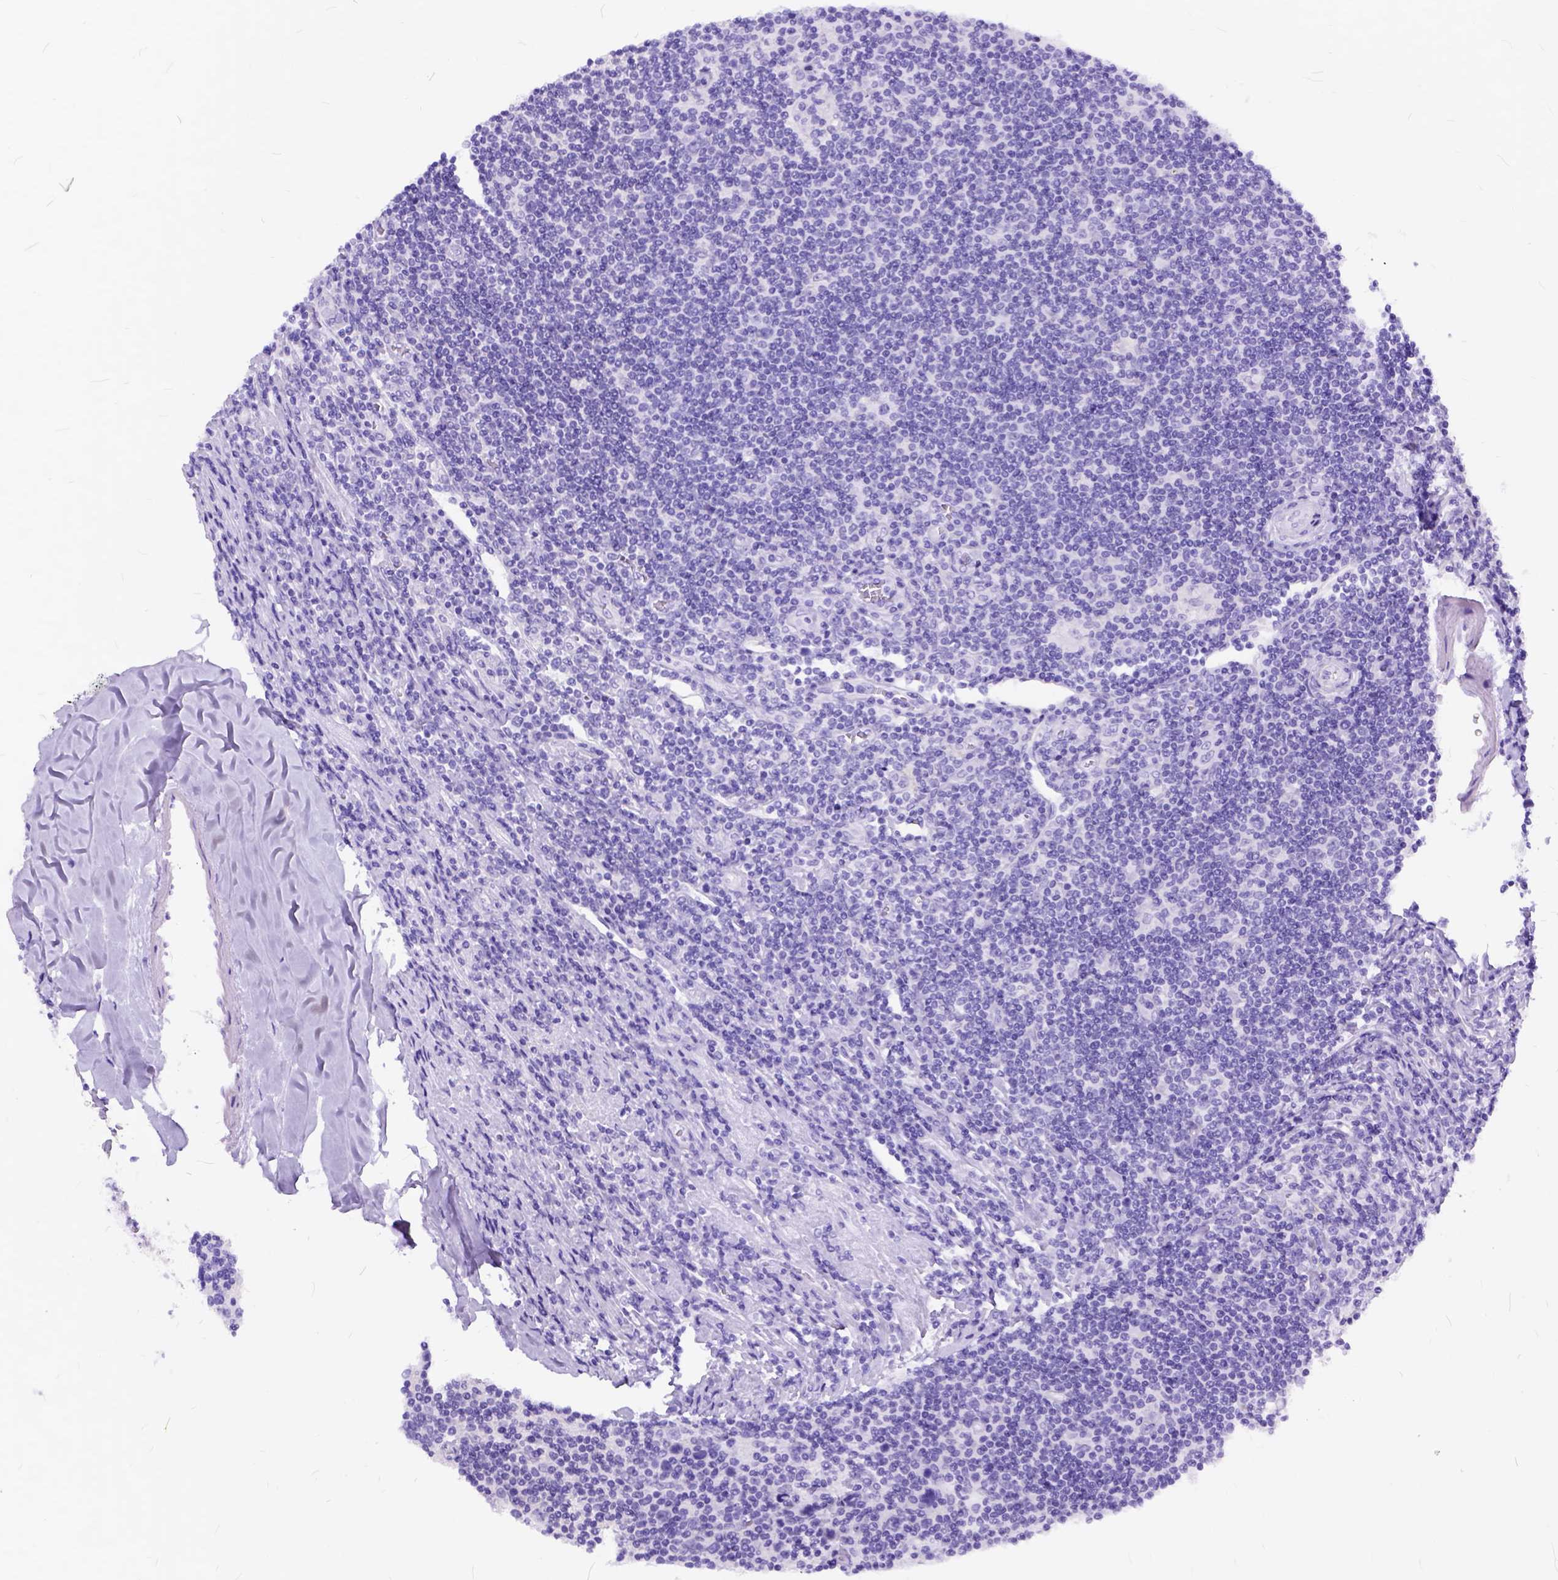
{"staining": {"intensity": "negative", "quantity": "none", "location": "none"}, "tissue": "lymphoma", "cell_type": "Tumor cells", "image_type": "cancer", "snomed": [{"axis": "morphology", "description": "Hodgkin's disease, NOS"}, {"axis": "topography", "description": "Lymph node"}], "caption": "A photomicrograph of human lymphoma is negative for staining in tumor cells.", "gene": "C1QTNF3", "patient": {"sex": "male", "age": 40}}